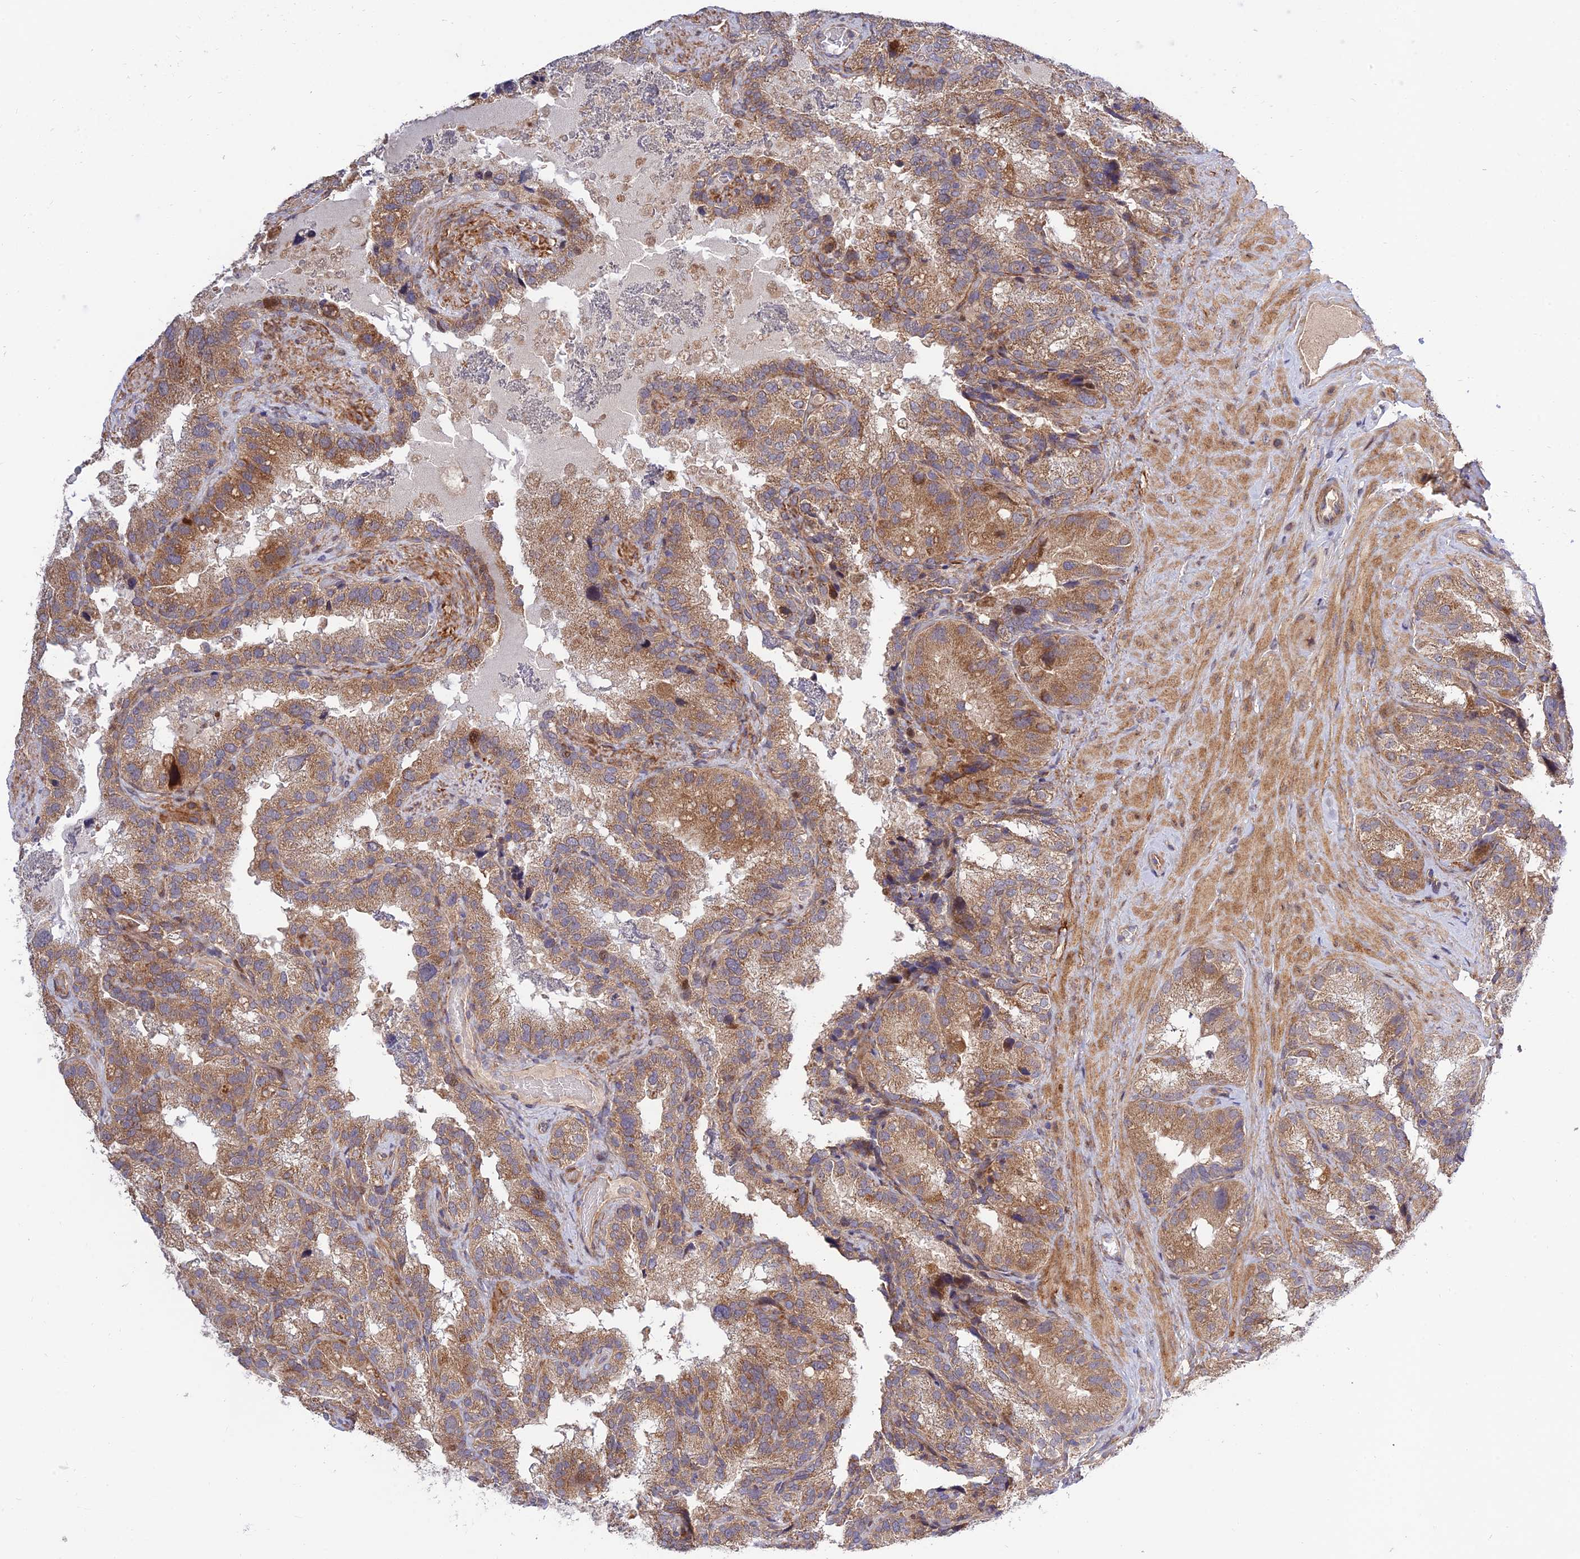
{"staining": {"intensity": "moderate", "quantity": ">75%", "location": "cytoplasmic/membranous"}, "tissue": "seminal vesicle", "cell_type": "Glandular cells", "image_type": "normal", "snomed": [{"axis": "morphology", "description": "Normal tissue, NOS"}, {"axis": "topography", "description": "Seminal veicle"}], "caption": "Protein staining of benign seminal vesicle reveals moderate cytoplasmic/membranous positivity in approximately >75% of glandular cells.", "gene": "PLEKHG2", "patient": {"sex": "male", "age": 58}}